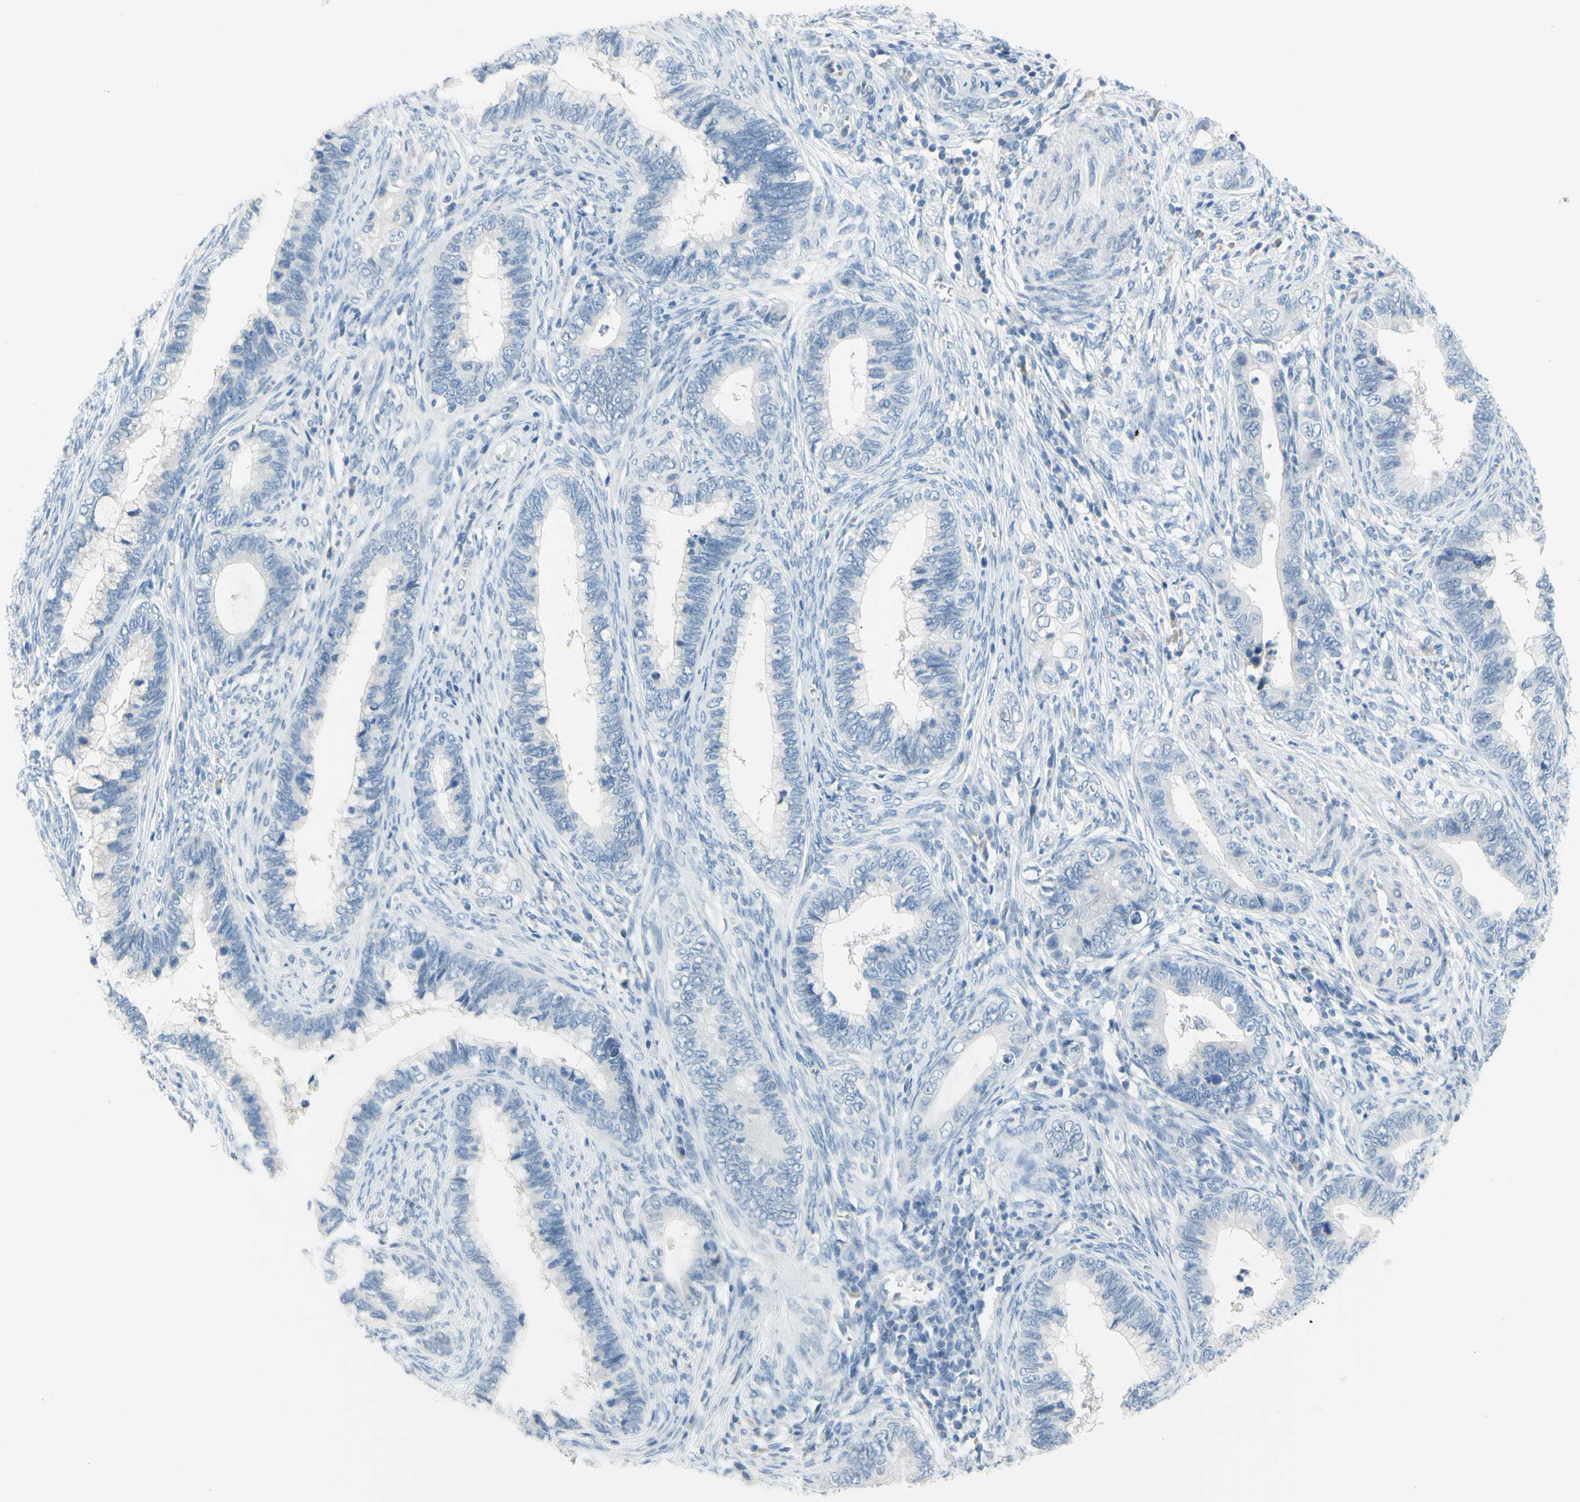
{"staining": {"intensity": "negative", "quantity": "none", "location": "none"}, "tissue": "cervical cancer", "cell_type": "Tumor cells", "image_type": "cancer", "snomed": [{"axis": "morphology", "description": "Adenocarcinoma, NOS"}, {"axis": "topography", "description": "Cervix"}], "caption": "A micrograph of cervical adenocarcinoma stained for a protein demonstrates no brown staining in tumor cells.", "gene": "DCT", "patient": {"sex": "female", "age": 44}}